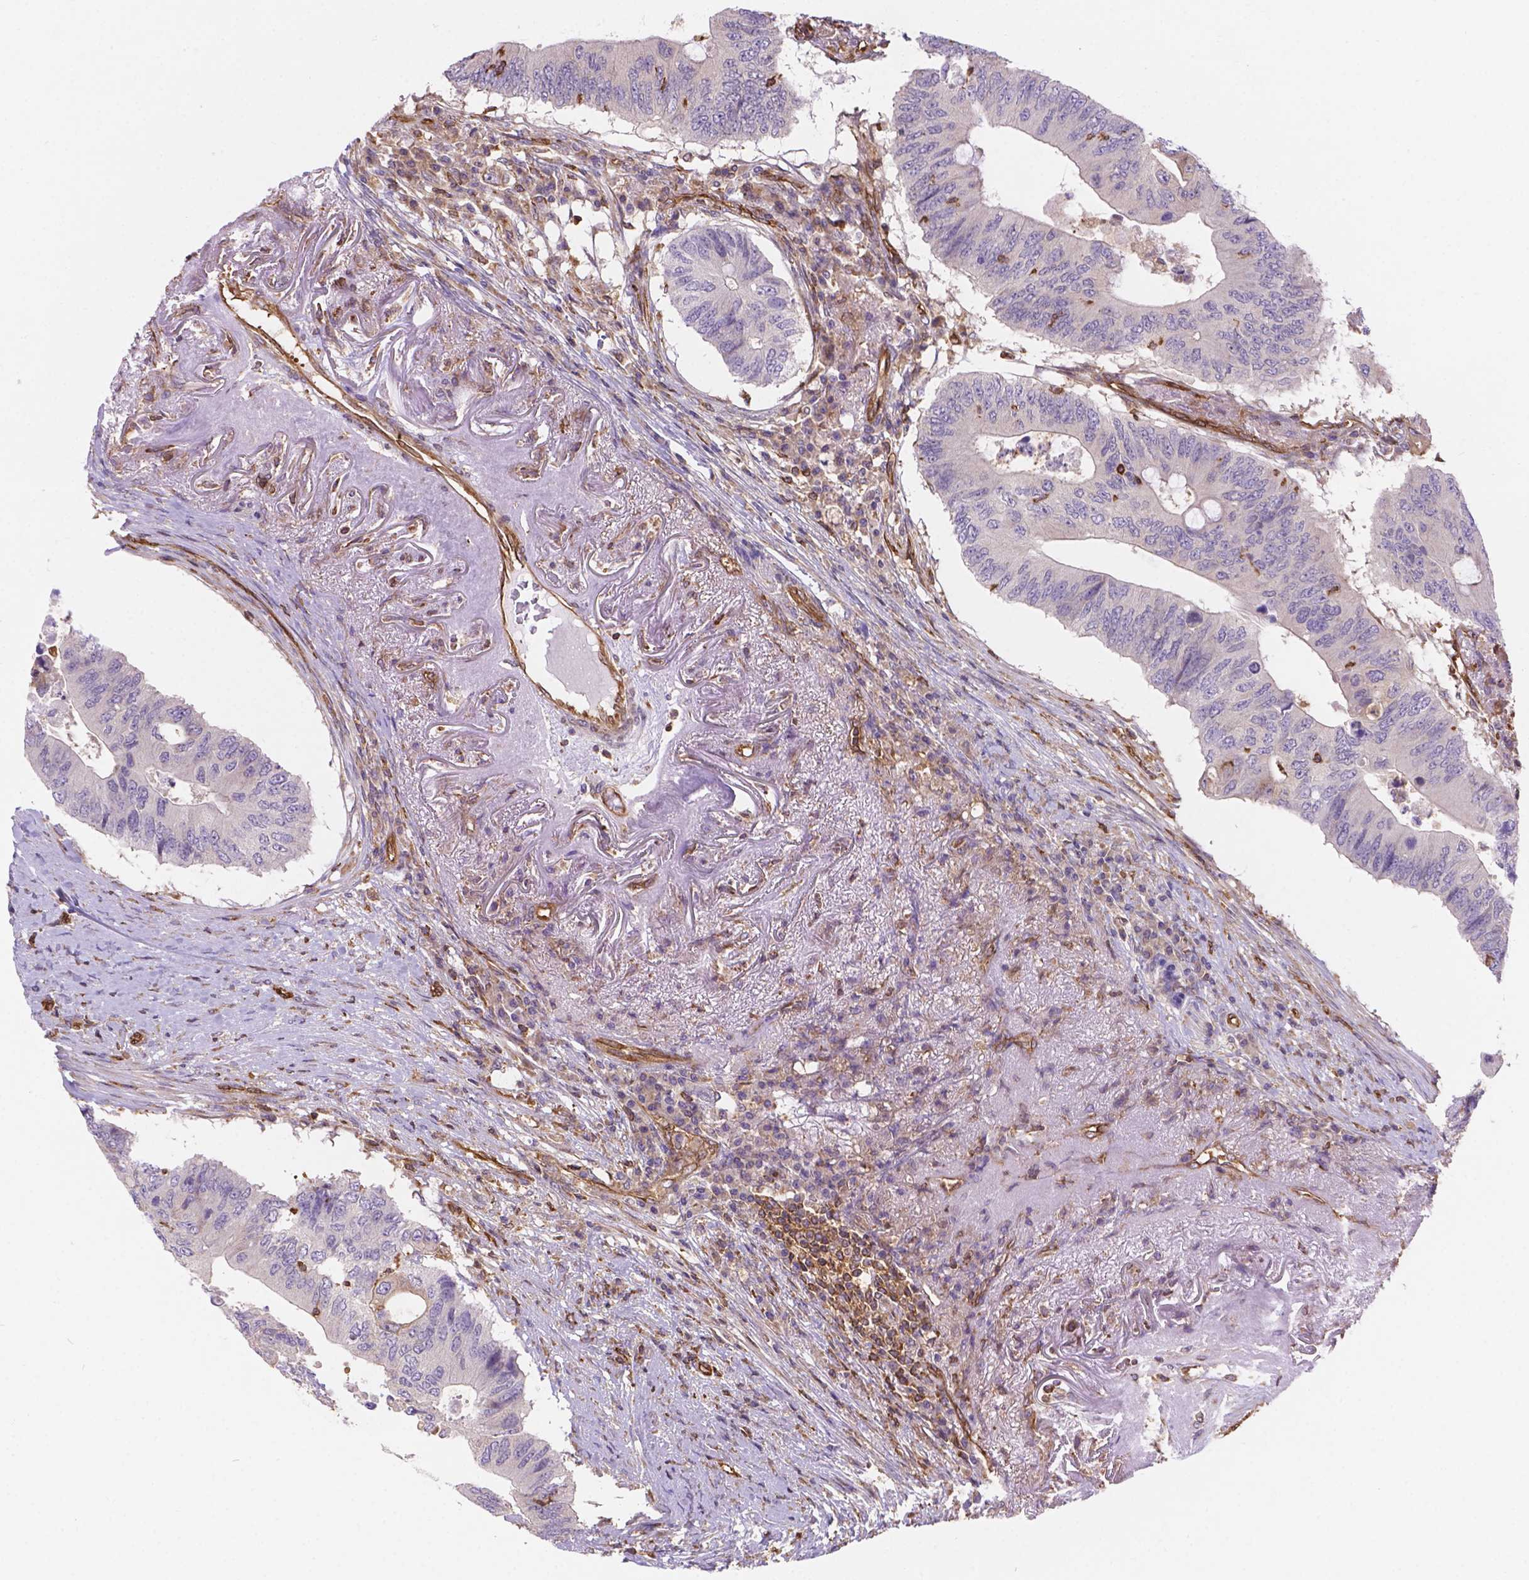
{"staining": {"intensity": "negative", "quantity": "none", "location": "none"}, "tissue": "colorectal cancer", "cell_type": "Tumor cells", "image_type": "cancer", "snomed": [{"axis": "morphology", "description": "Adenocarcinoma, NOS"}, {"axis": "topography", "description": "Colon"}], "caption": "A high-resolution micrograph shows immunohistochemistry staining of colorectal adenocarcinoma, which shows no significant positivity in tumor cells. (Stains: DAB immunohistochemistry (IHC) with hematoxylin counter stain, Microscopy: brightfield microscopy at high magnification).", "gene": "DMWD", "patient": {"sex": "male", "age": 71}}